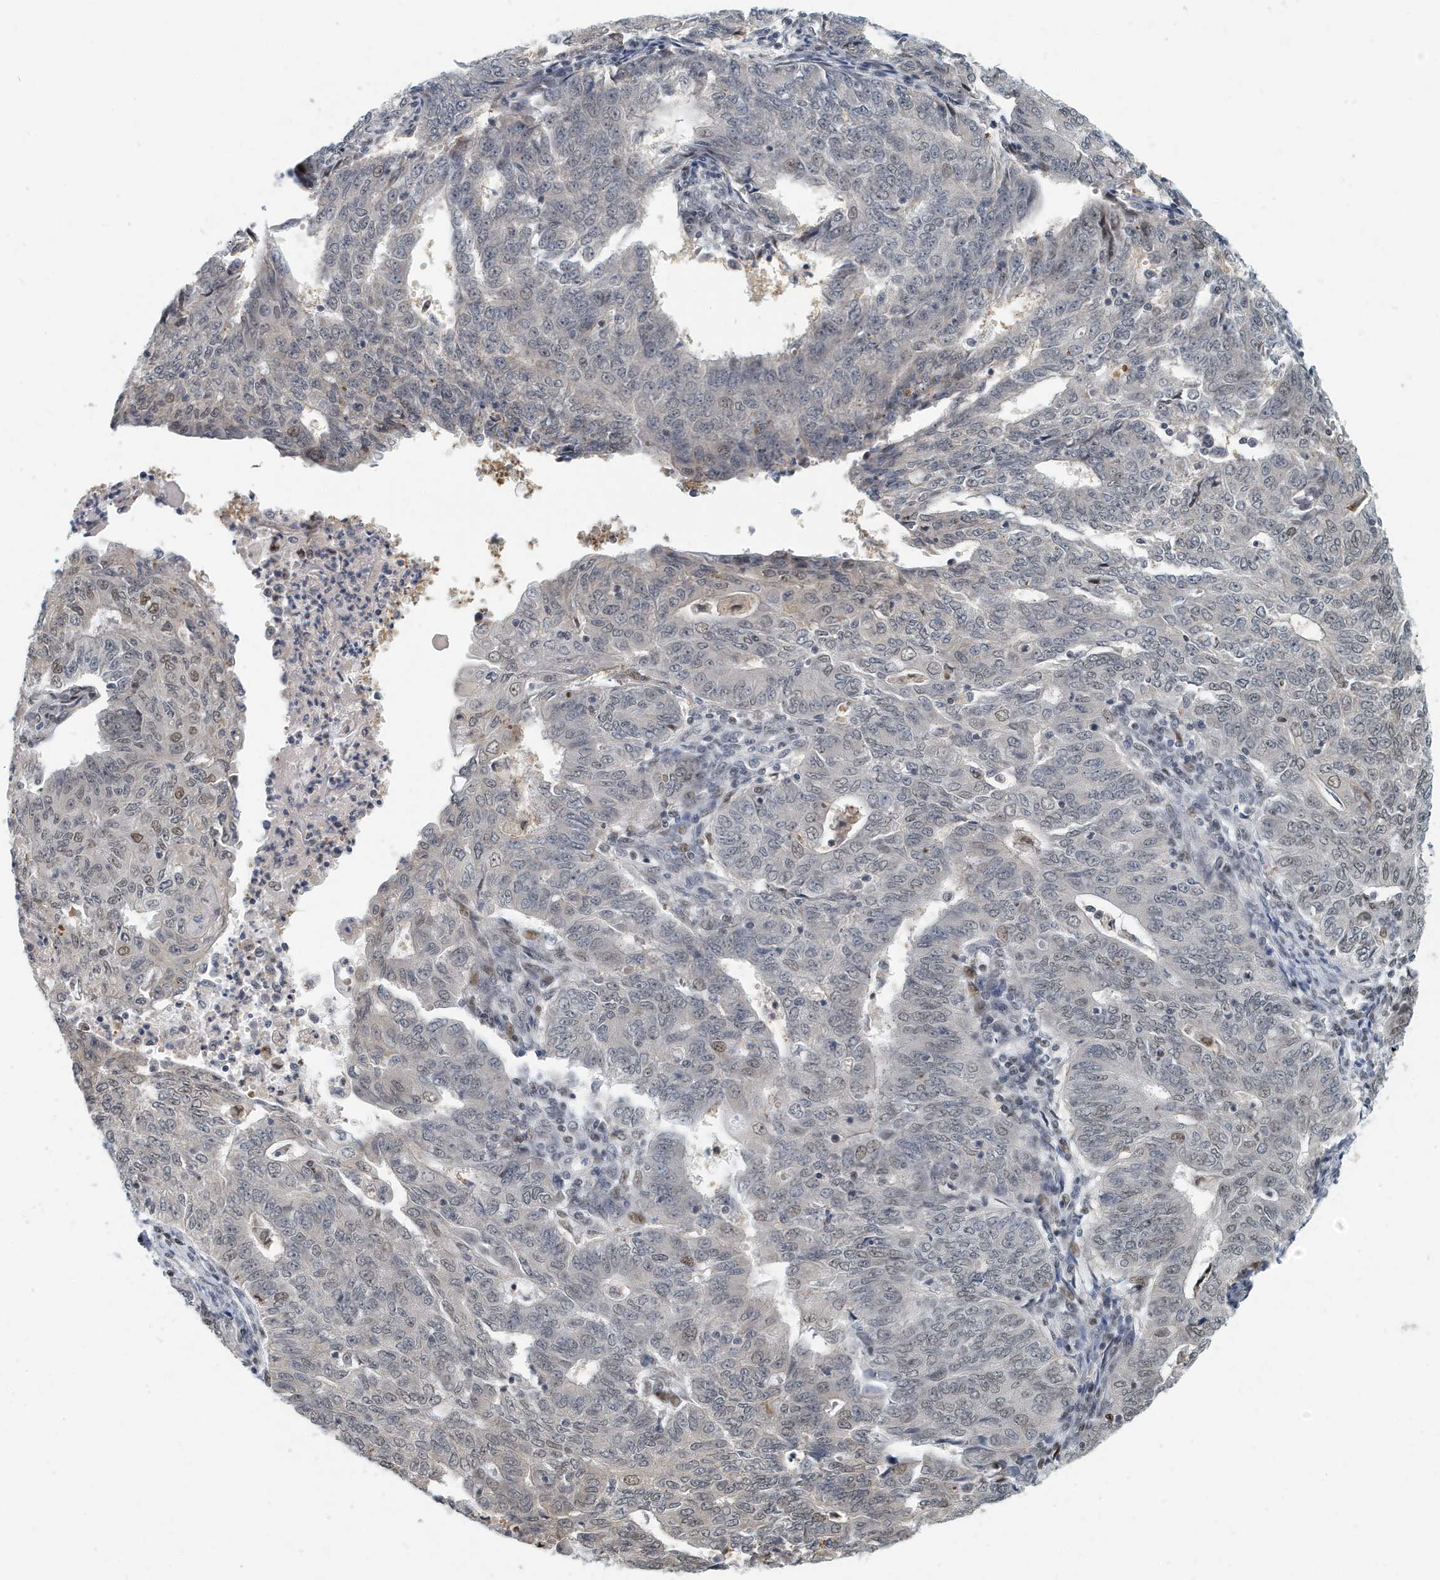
{"staining": {"intensity": "weak", "quantity": "<25%", "location": "nuclear"}, "tissue": "endometrial cancer", "cell_type": "Tumor cells", "image_type": "cancer", "snomed": [{"axis": "morphology", "description": "Adenocarcinoma, NOS"}, {"axis": "topography", "description": "Endometrium"}], "caption": "This is a histopathology image of immunohistochemistry (IHC) staining of adenocarcinoma (endometrial), which shows no expression in tumor cells. (DAB IHC with hematoxylin counter stain).", "gene": "KIF15", "patient": {"sex": "female", "age": 32}}